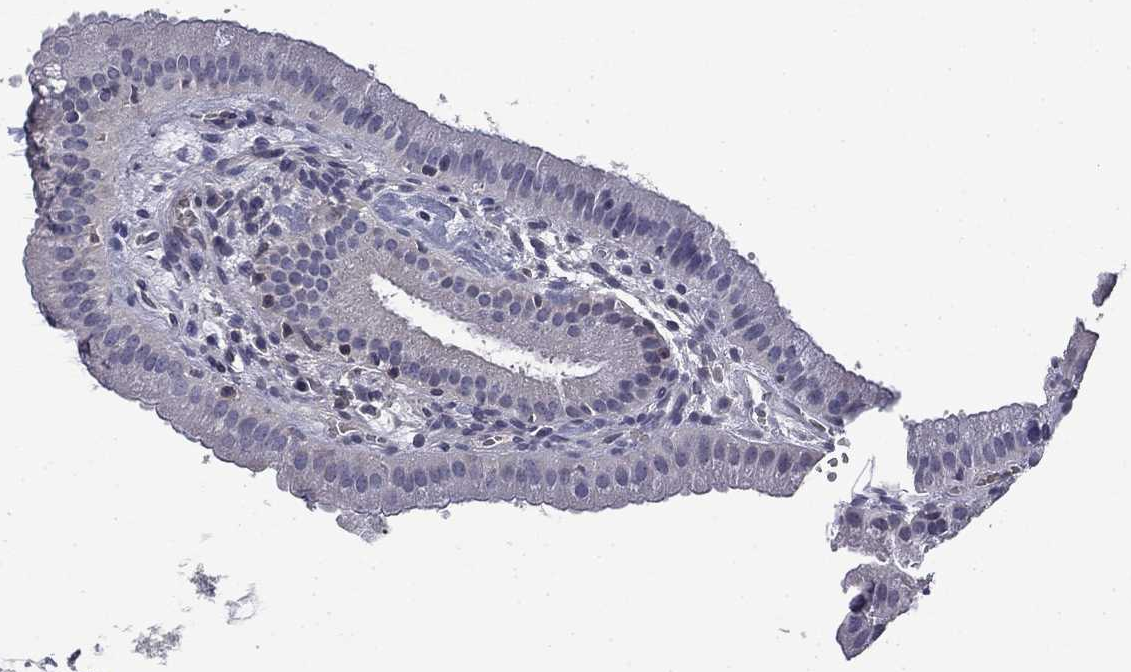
{"staining": {"intensity": "negative", "quantity": "none", "location": "none"}, "tissue": "gallbladder", "cell_type": "Glandular cells", "image_type": "normal", "snomed": [{"axis": "morphology", "description": "Normal tissue, NOS"}, {"axis": "topography", "description": "Gallbladder"}], "caption": "Immunohistochemical staining of normal human gallbladder displays no significant expression in glandular cells. (Brightfield microscopy of DAB immunohistochemistry (IHC) at high magnification).", "gene": "ARHGAP45", "patient": {"sex": "male", "age": 67}}